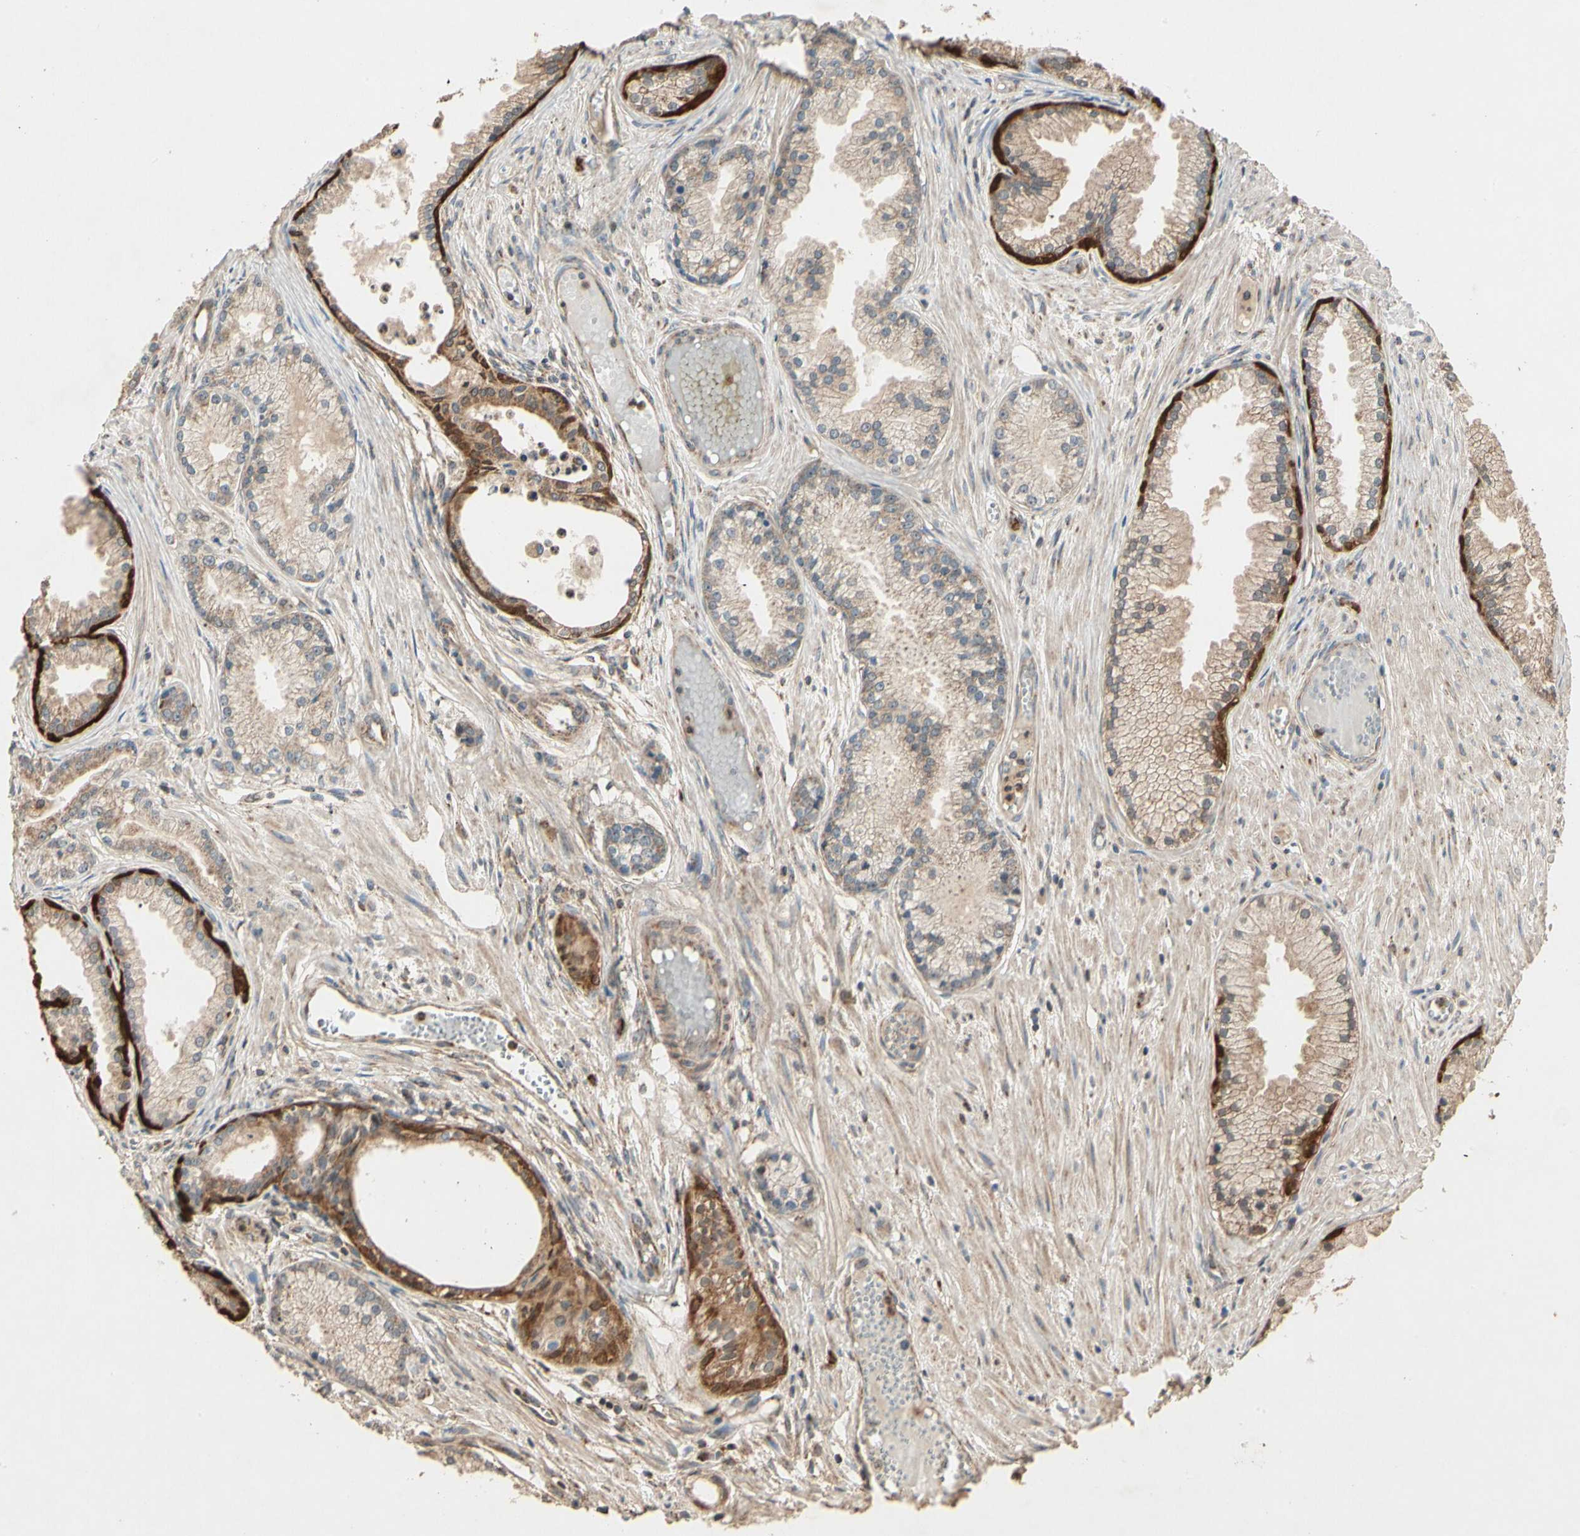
{"staining": {"intensity": "weak", "quantity": ">75%", "location": "cytoplasmic/membranous"}, "tissue": "prostate cancer", "cell_type": "Tumor cells", "image_type": "cancer", "snomed": [{"axis": "morphology", "description": "Adenocarcinoma, Low grade"}, {"axis": "topography", "description": "Prostate"}], "caption": "IHC (DAB) staining of human prostate low-grade adenocarcinoma displays weak cytoplasmic/membranous protein positivity in about >75% of tumor cells.", "gene": "PRDX5", "patient": {"sex": "male", "age": 72}}